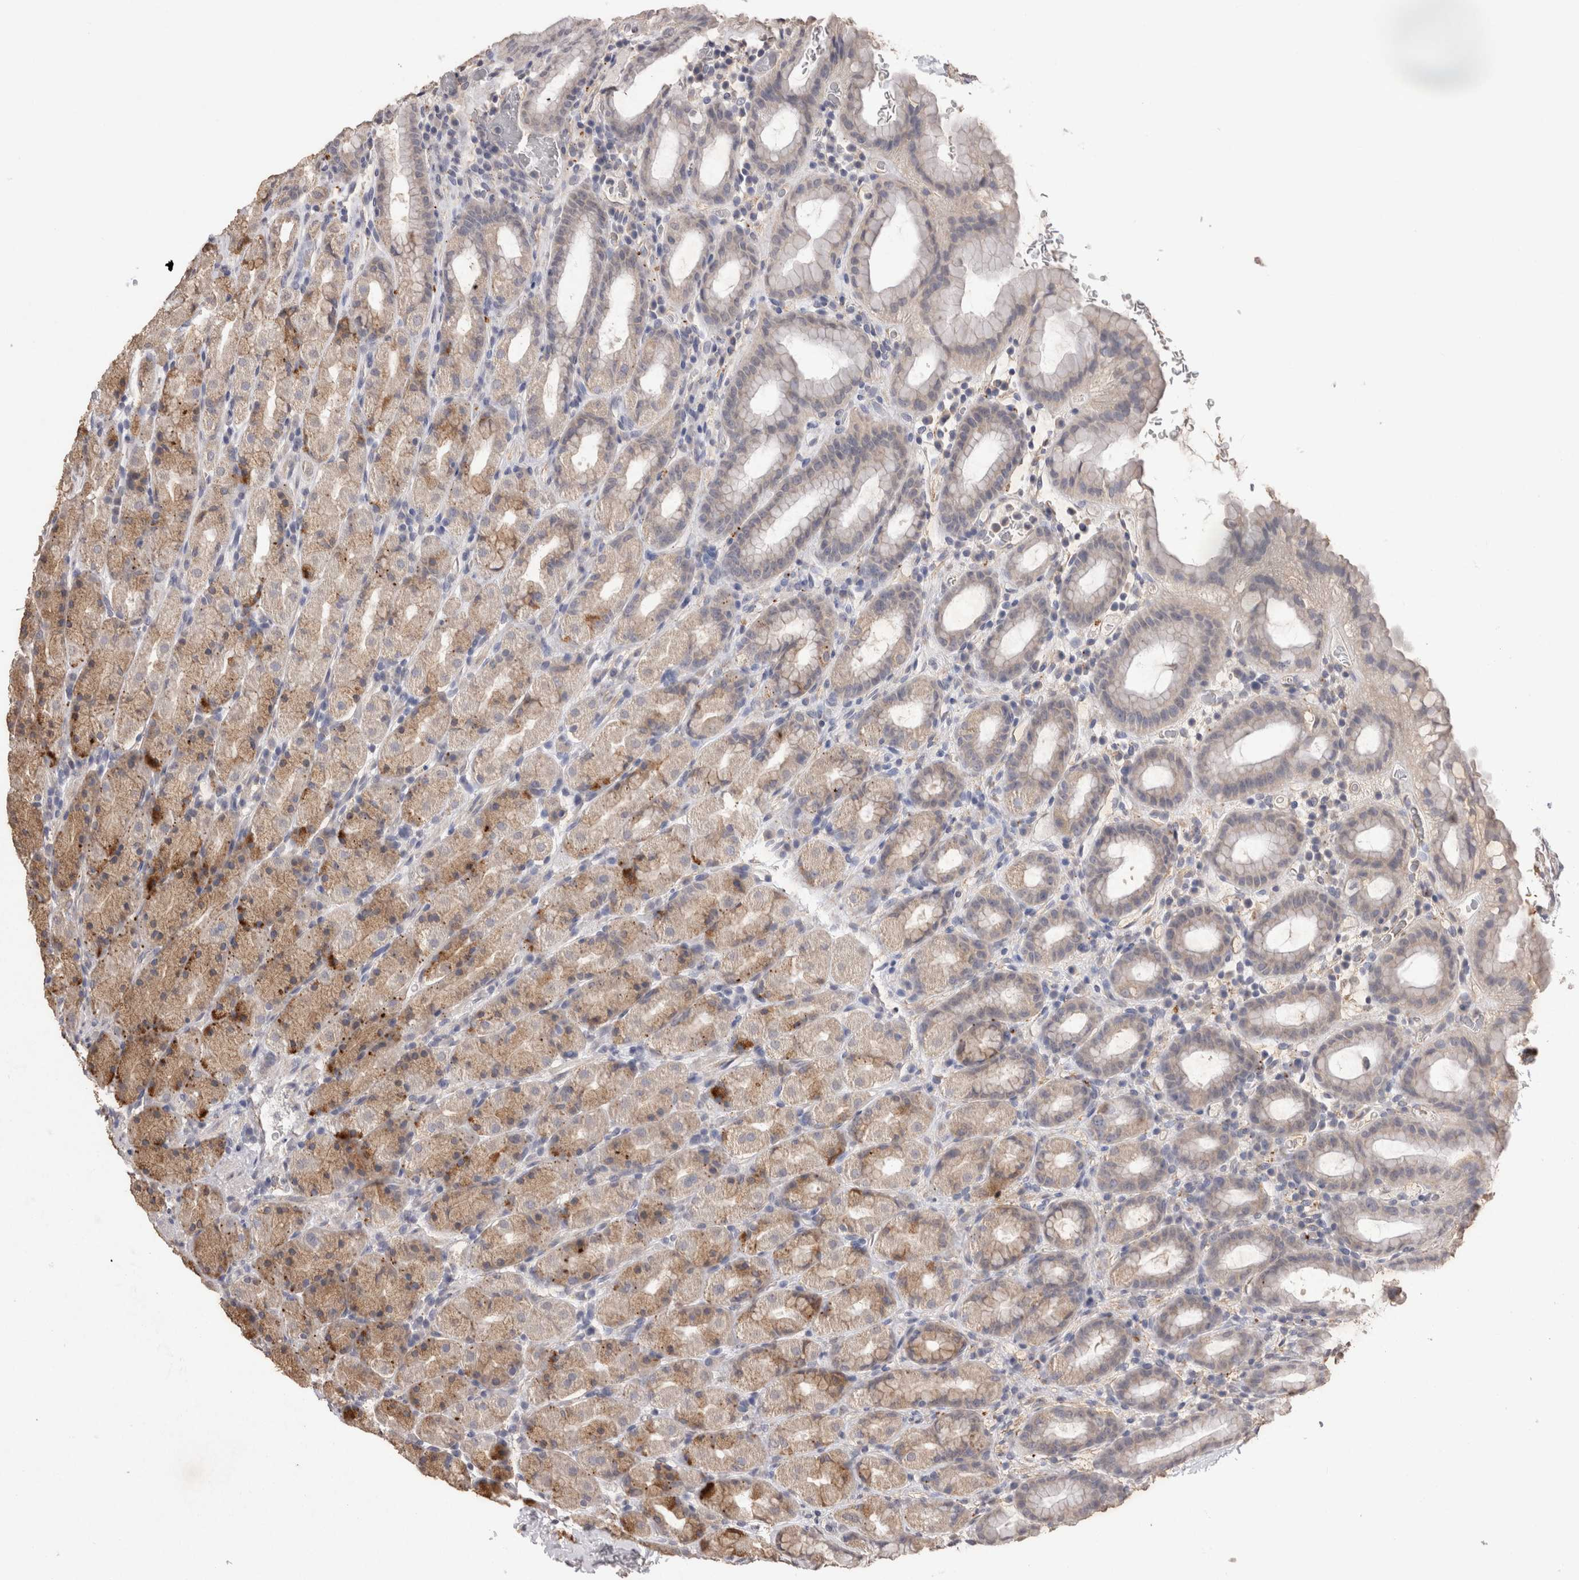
{"staining": {"intensity": "moderate", "quantity": "25%-75%", "location": "cytoplasmic/membranous"}, "tissue": "stomach", "cell_type": "Glandular cells", "image_type": "normal", "snomed": [{"axis": "morphology", "description": "Normal tissue, NOS"}, {"axis": "topography", "description": "Stomach, upper"}], "caption": "DAB (3,3'-diaminobenzidine) immunohistochemical staining of normal human stomach exhibits moderate cytoplasmic/membranous protein staining in about 25%-75% of glandular cells.", "gene": "CDH6", "patient": {"sex": "male", "age": 68}}